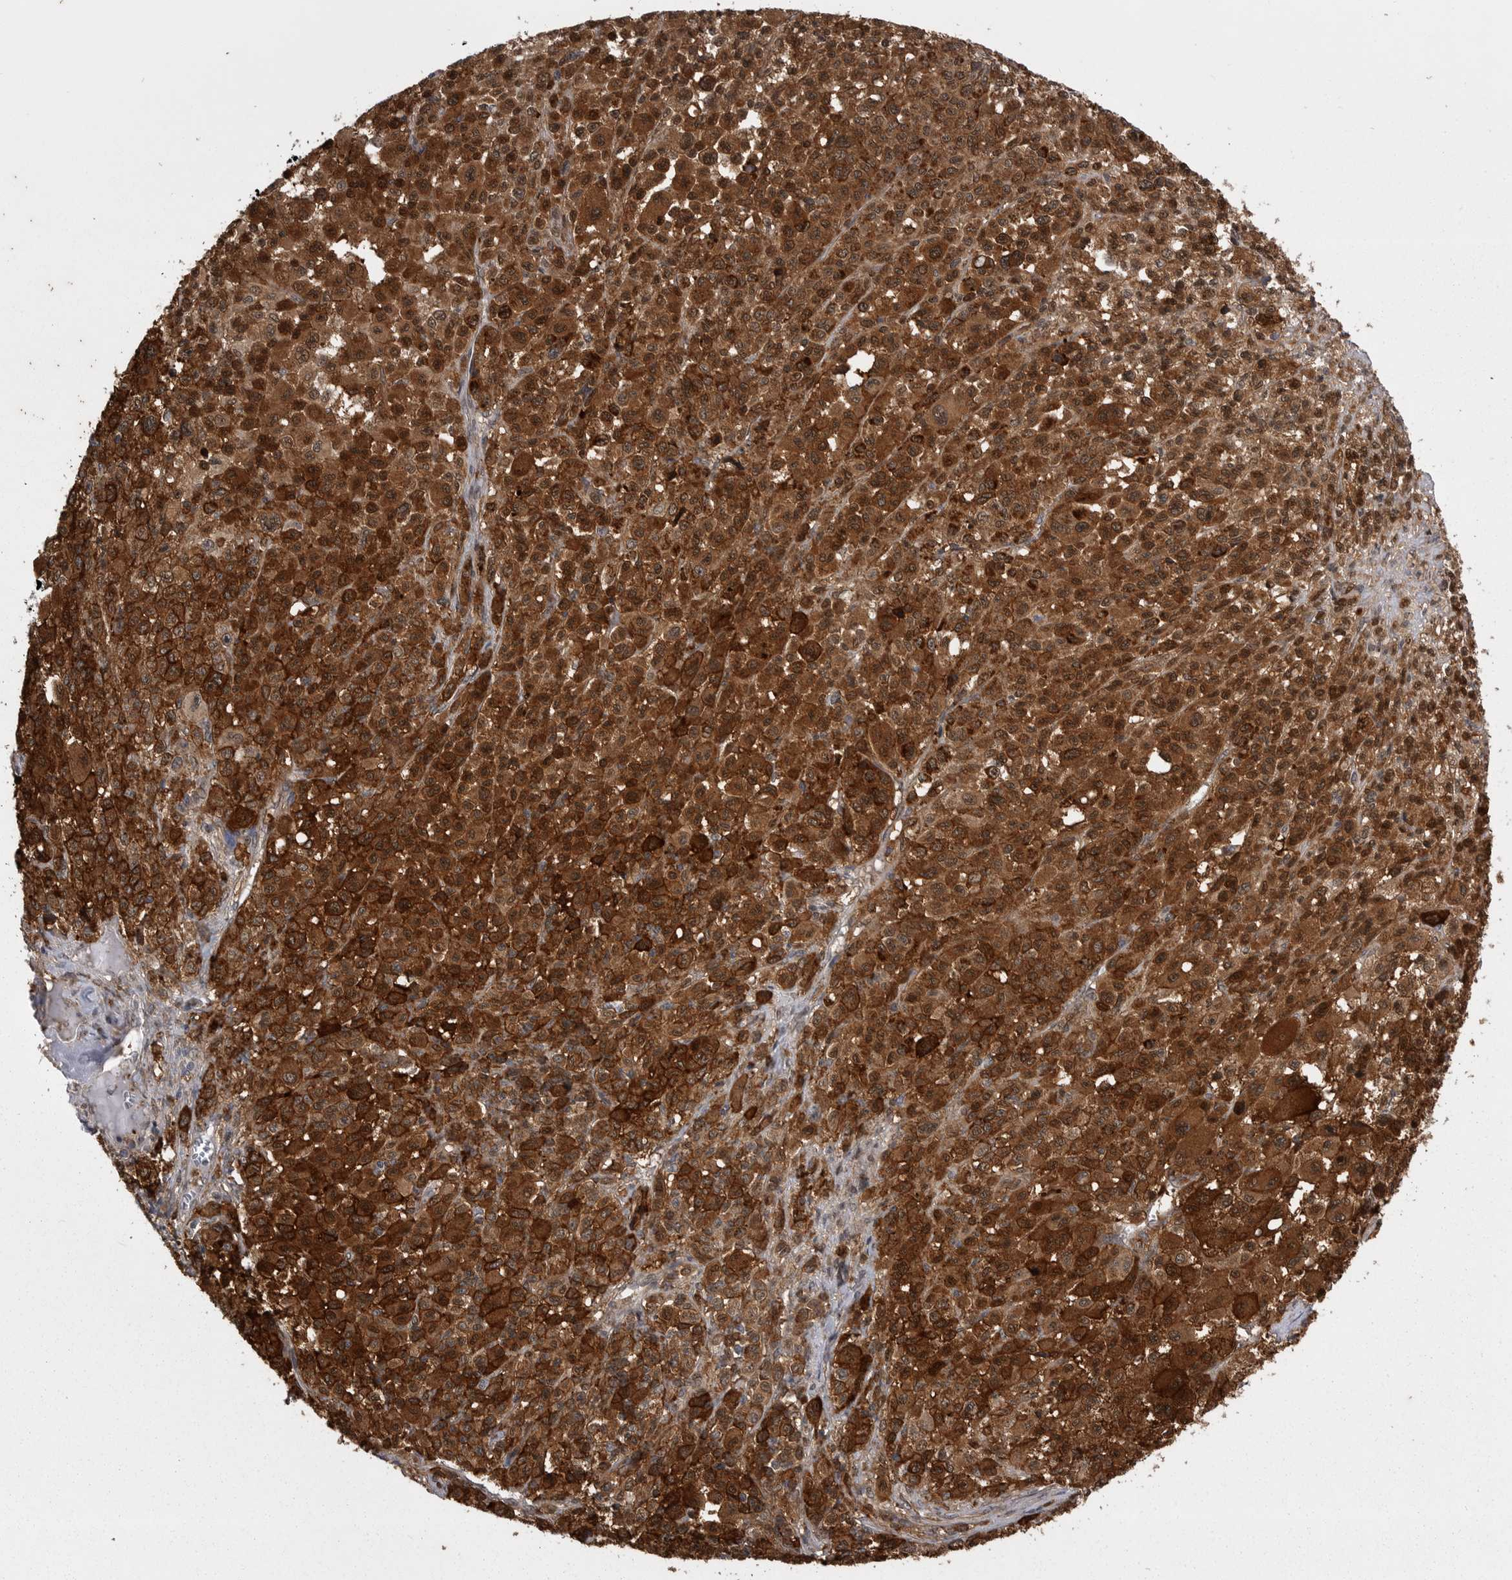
{"staining": {"intensity": "strong", "quantity": ">75%", "location": "cytoplasmic/membranous"}, "tissue": "melanoma", "cell_type": "Tumor cells", "image_type": "cancer", "snomed": [{"axis": "morphology", "description": "Malignant melanoma, Metastatic site"}, {"axis": "topography", "description": "Skin"}], "caption": "Malignant melanoma (metastatic site) tissue displays strong cytoplasmic/membranous staining in approximately >75% of tumor cells", "gene": "ABL1", "patient": {"sex": "female", "age": 74}}